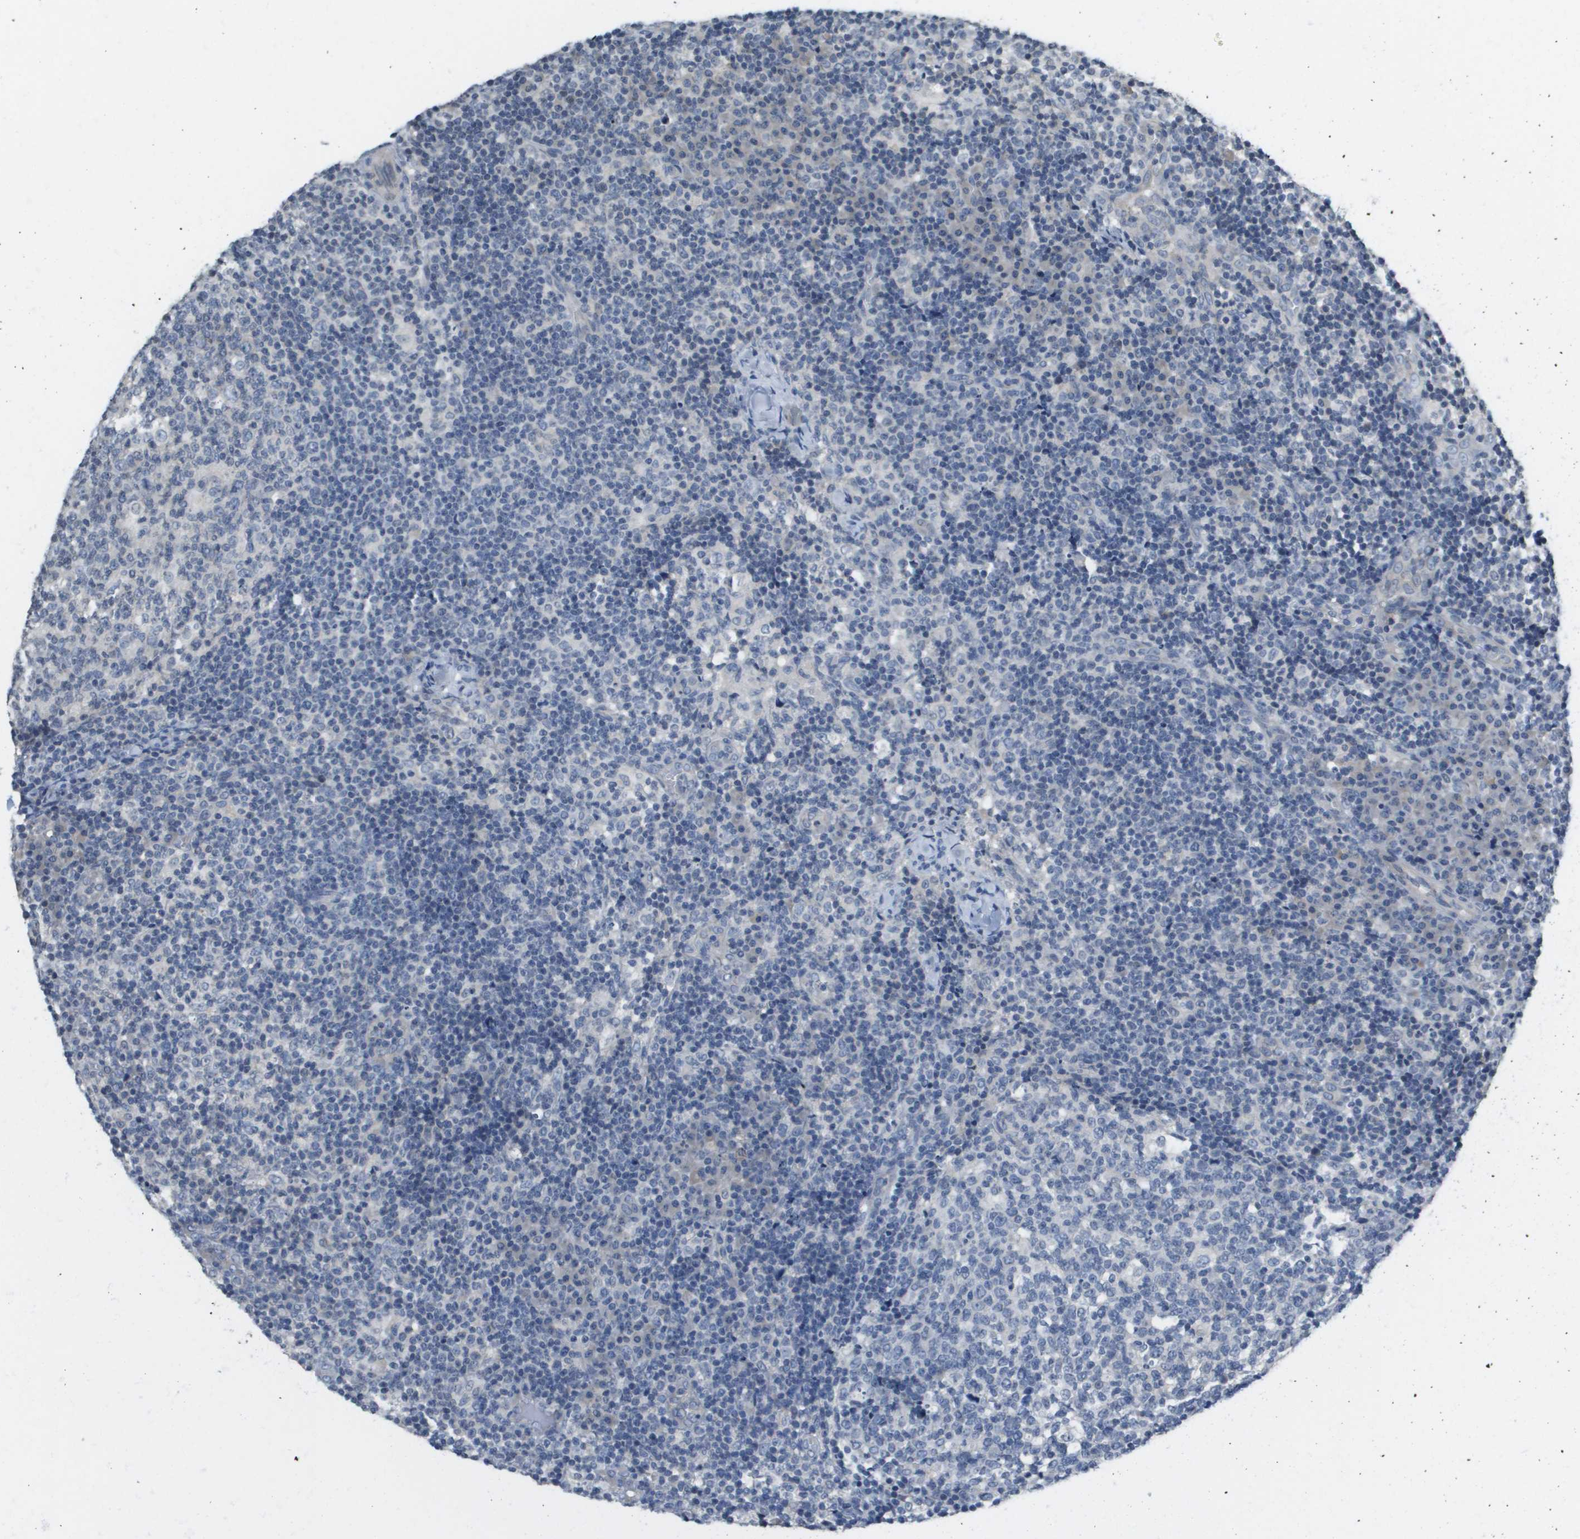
{"staining": {"intensity": "negative", "quantity": "none", "location": "none"}, "tissue": "lymph node", "cell_type": "Germinal center cells", "image_type": "normal", "snomed": [{"axis": "morphology", "description": "Normal tissue, NOS"}, {"axis": "morphology", "description": "Inflammation, NOS"}, {"axis": "topography", "description": "Lymph node"}], "caption": "Protein analysis of benign lymph node demonstrates no significant expression in germinal center cells.", "gene": "CAPN11", "patient": {"sex": "male", "age": 55}}